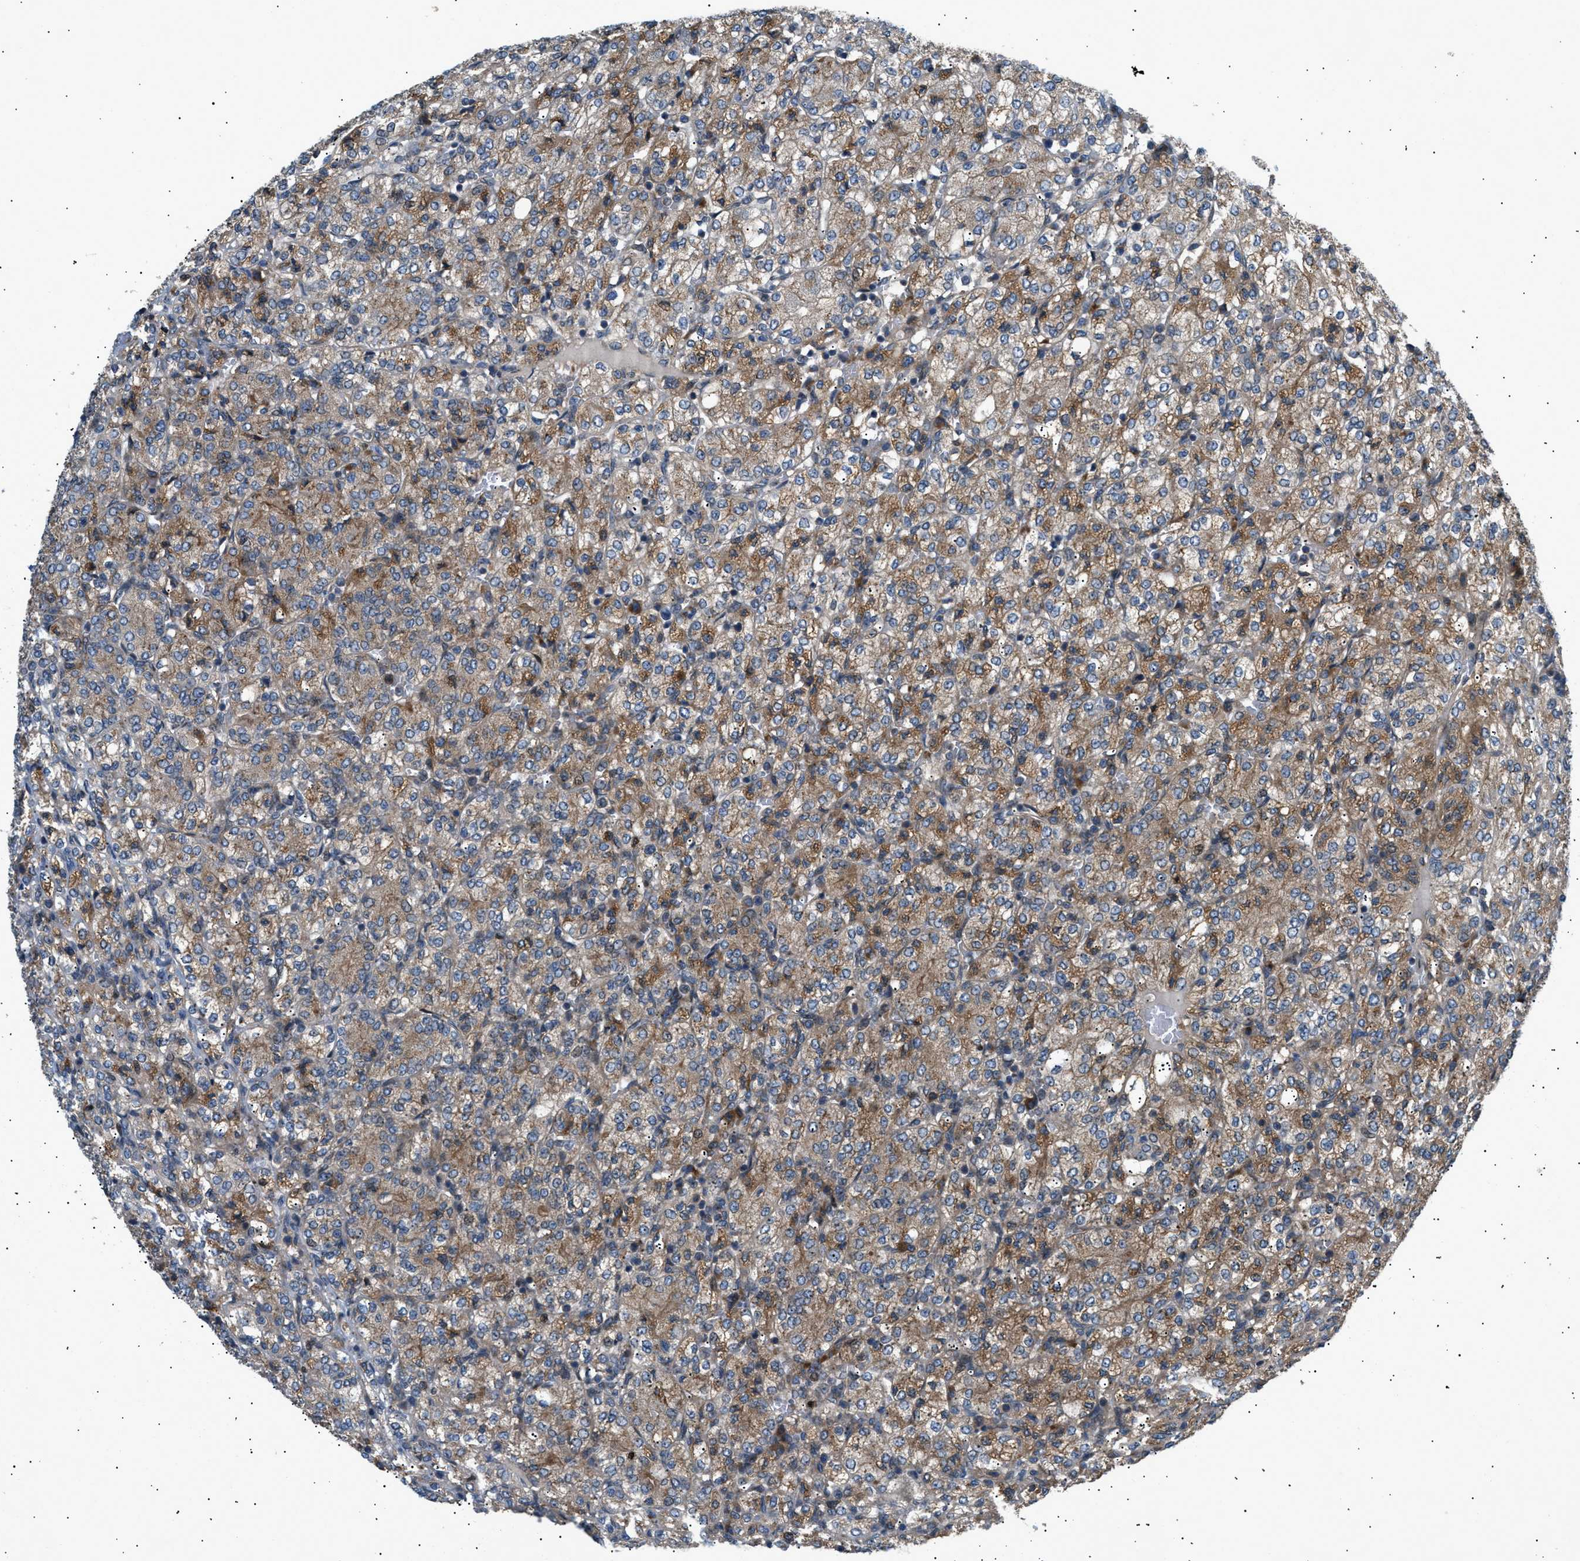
{"staining": {"intensity": "moderate", "quantity": ">75%", "location": "cytoplasmic/membranous"}, "tissue": "renal cancer", "cell_type": "Tumor cells", "image_type": "cancer", "snomed": [{"axis": "morphology", "description": "Adenocarcinoma, NOS"}, {"axis": "topography", "description": "Kidney"}], "caption": "This micrograph displays renal cancer (adenocarcinoma) stained with immunohistochemistry (IHC) to label a protein in brown. The cytoplasmic/membranous of tumor cells show moderate positivity for the protein. Nuclei are counter-stained blue.", "gene": "LYSMD3", "patient": {"sex": "male", "age": 77}}